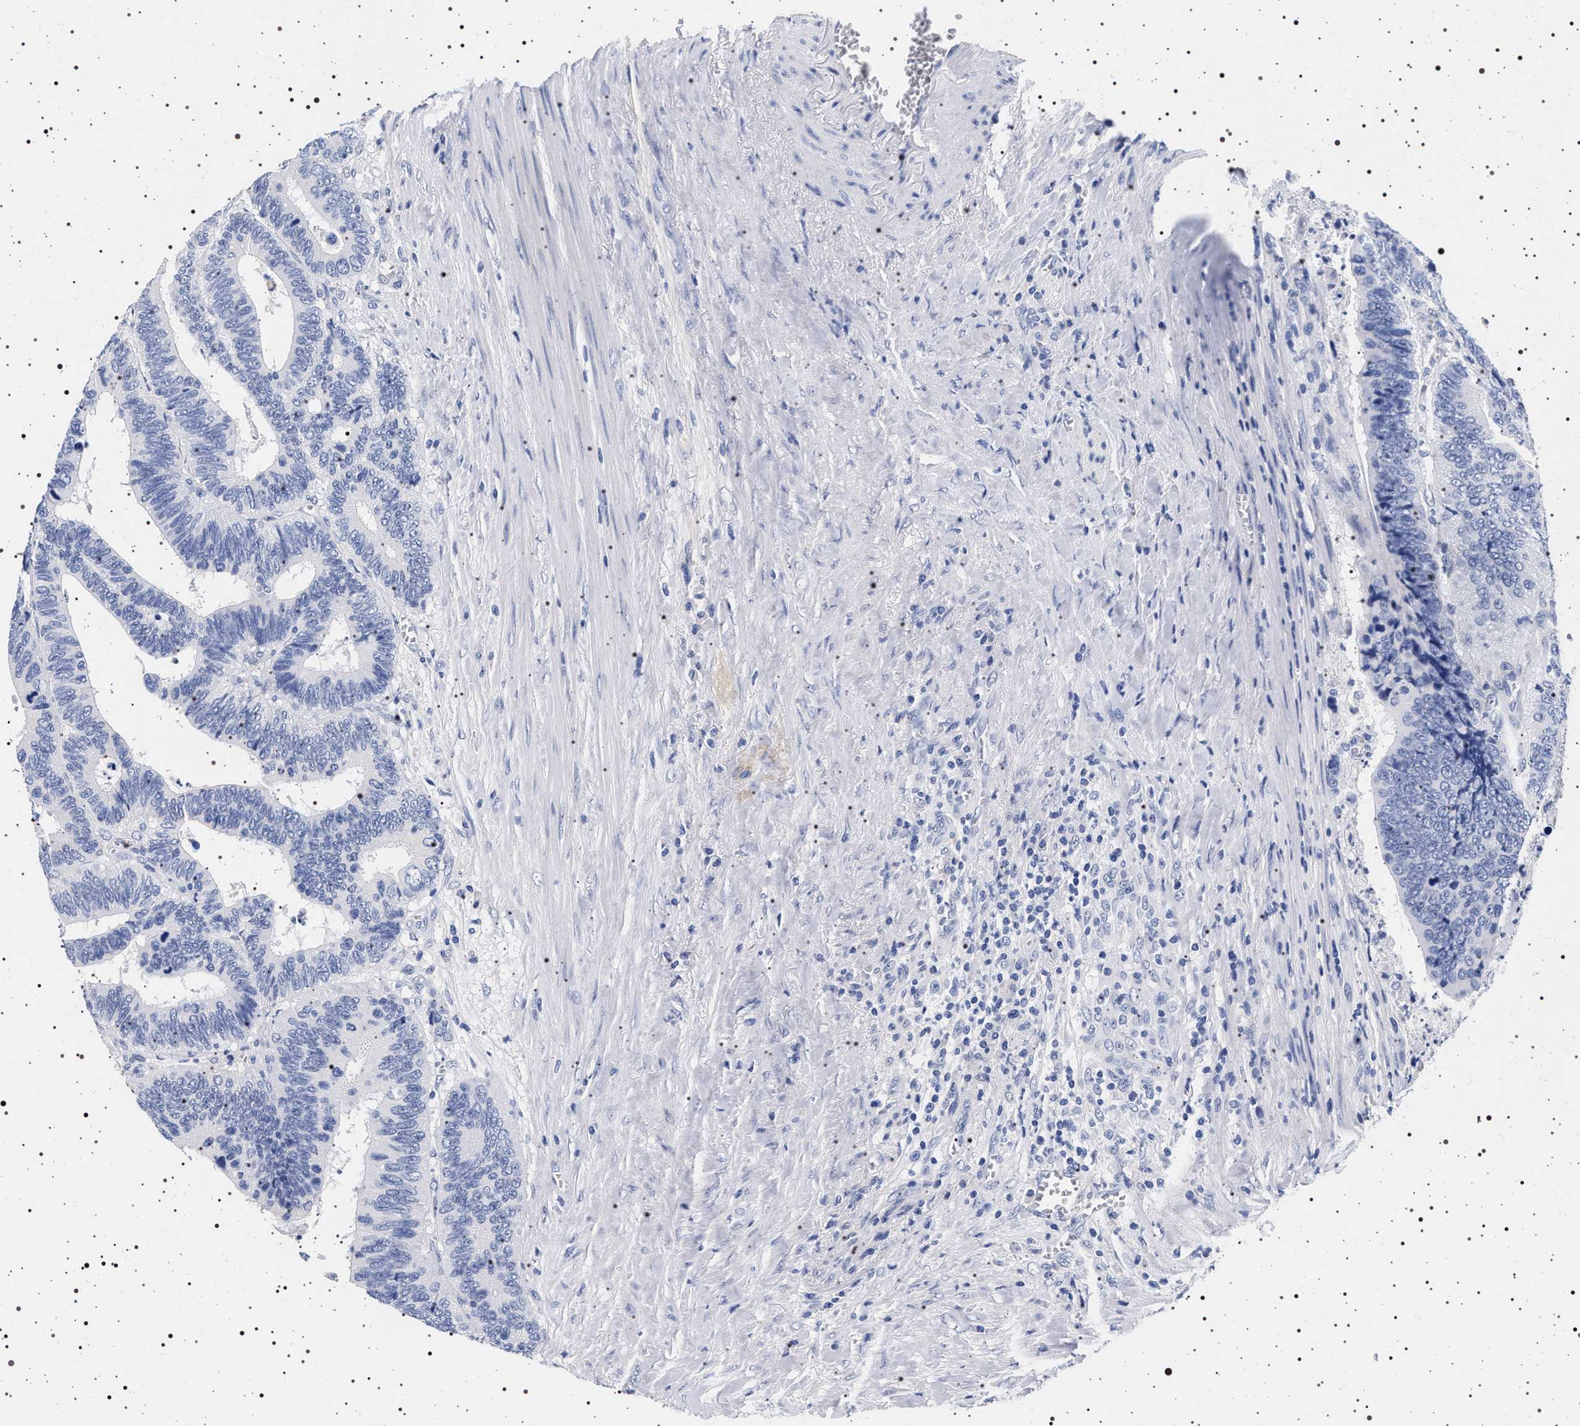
{"staining": {"intensity": "negative", "quantity": "none", "location": "none"}, "tissue": "colorectal cancer", "cell_type": "Tumor cells", "image_type": "cancer", "snomed": [{"axis": "morphology", "description": "Adenocarcinoma, NOS"}, {"axis": "topography", "description": "Colon"}], "caption": "Protein analysis of colorectal cancer exhibits no significant positivity in tumor cells.", "gene": "MAPK10", "patient": {"sex": "male", "age": 72}}